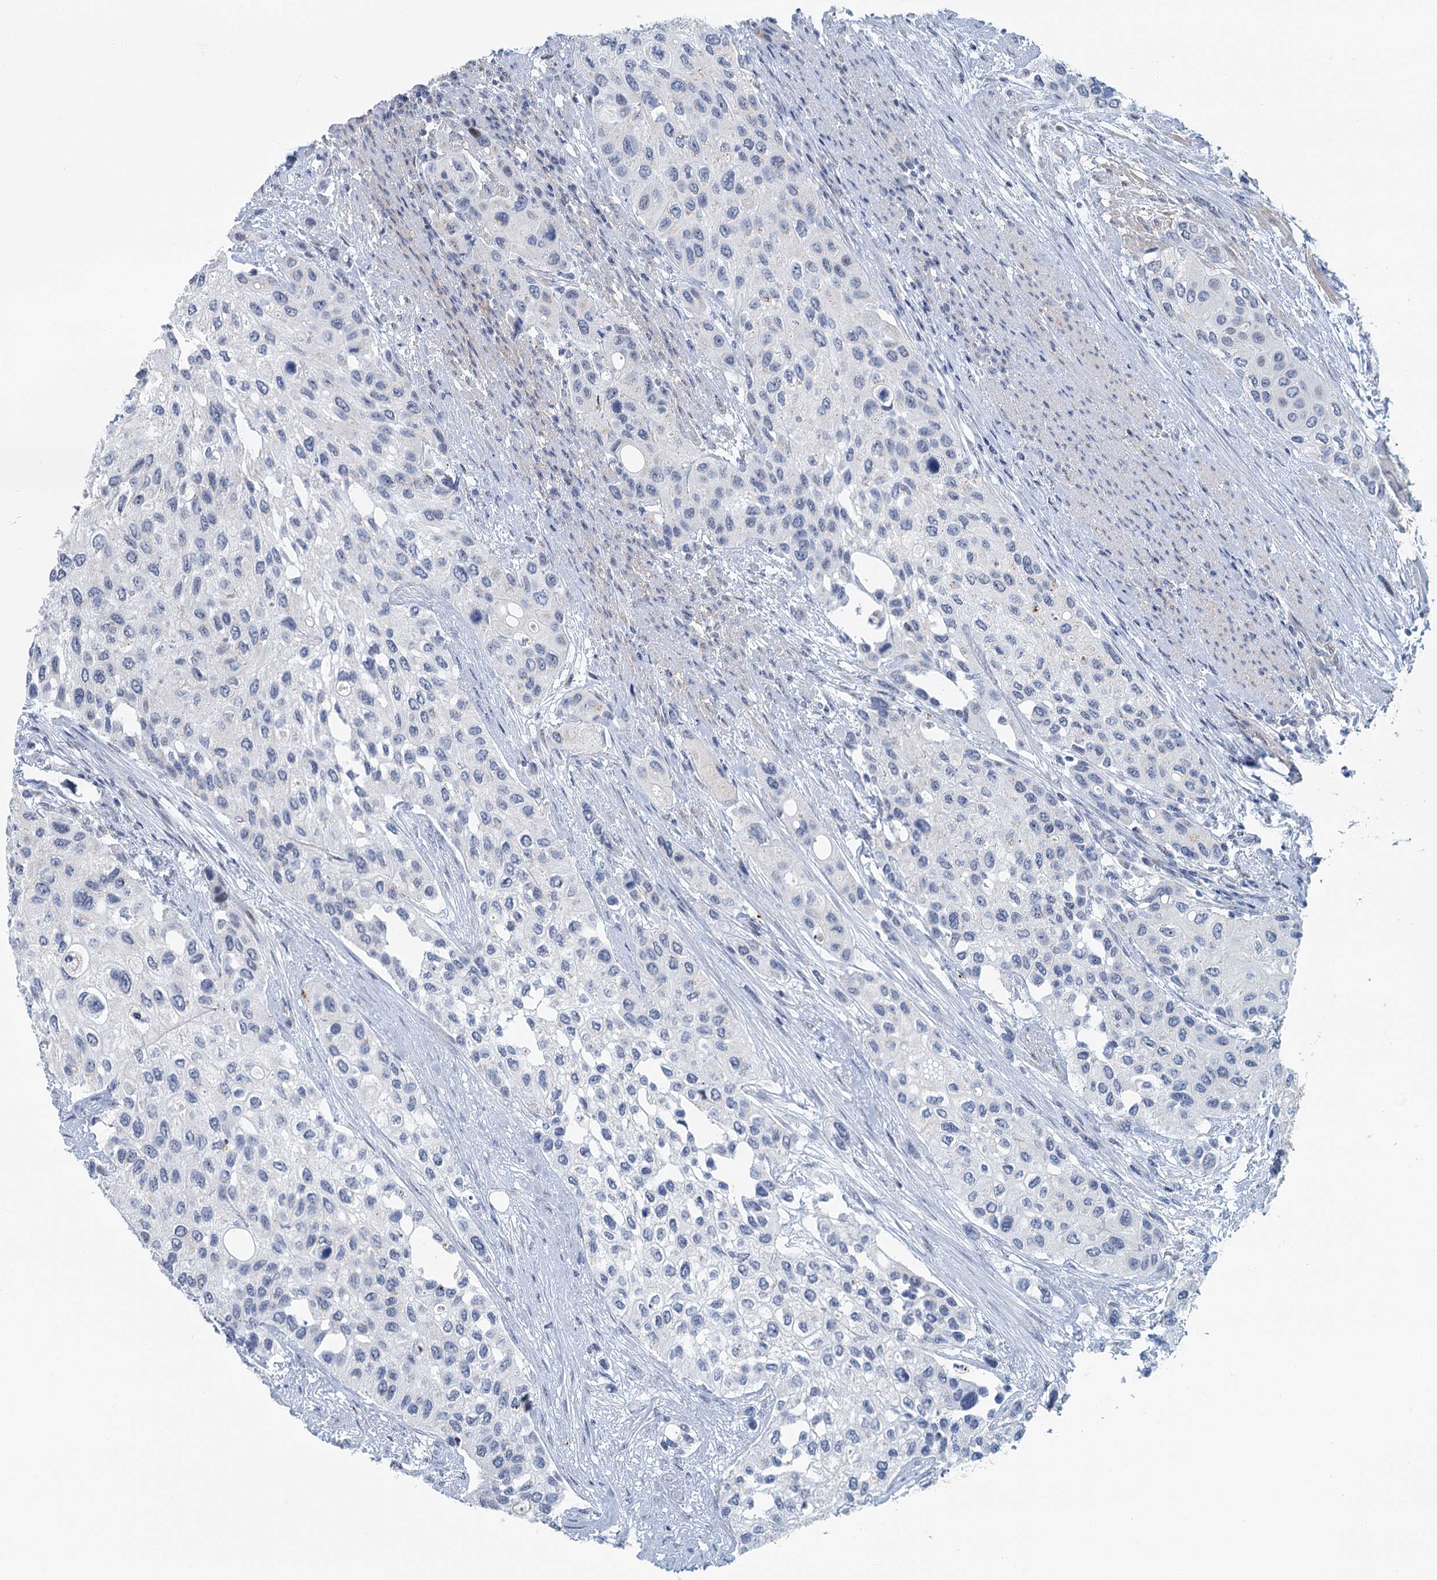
{"staining": {"intensity": "negative", "quantity": "none", "location": "none"}, "tissue": "urothelial cancer", "cell_type": "Tumor cells", "image_type": "cancer", "snomed": [{"axis": "morphology", "description": "Normal tissue, NOS"}, {"axis": "morphology", "description": "Urothelial carcinoma, High grade"}, {"axis": "topography", "description": "Vascular tissue"}, {"axis": "topography", "description": "Urinary bladder"}], "caption": "Tumor cells show no significant expression in urothelial cancer. (DAB immunohistochemistry with hematoxylin counter stain).", "gene": "ZNF527", "patient": {"sex": "female", "age": 56}}